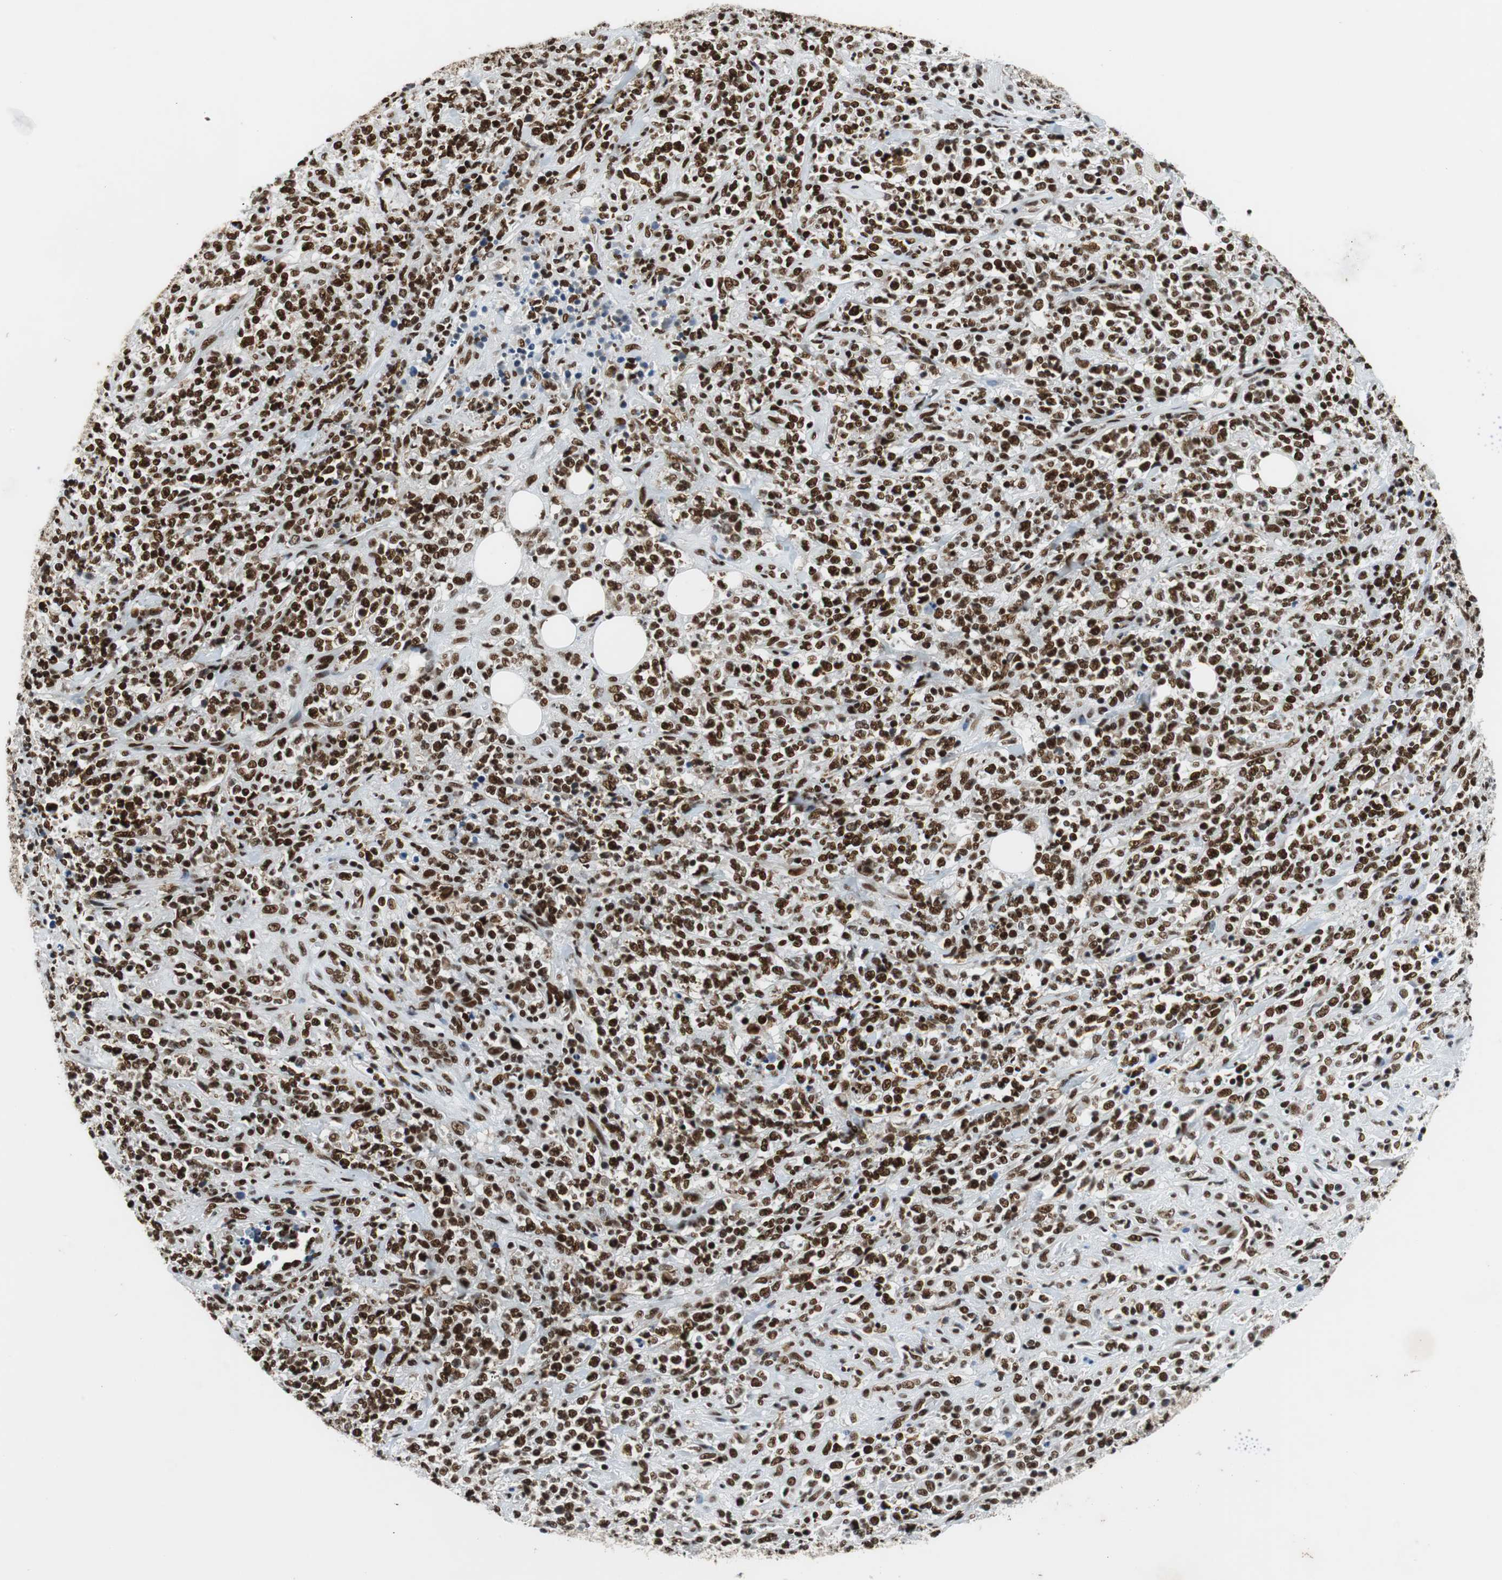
{"staining": {"intensity": "strong", "quantity": ">75%", "location": "nuclear"}, "tissue": "lymphoma", "cell_type": "Tumor cells", "image_type": "cancer", "snomed": [{"axis": "morphology", "description": "Malignant lymphoma, non-Hodgkin's type, High grade"}, {"axis": "topography", "description": "Soft tissue"}], "caption": "High-grade malignant lymphoma, non-Hodgkin's type stained for a protein (brown) exhibits strong nuclear positive positivity in approximately >75% of tumor cells.", "gene": "PRKDC", "patient": {"sex": "male", "age": 18}}